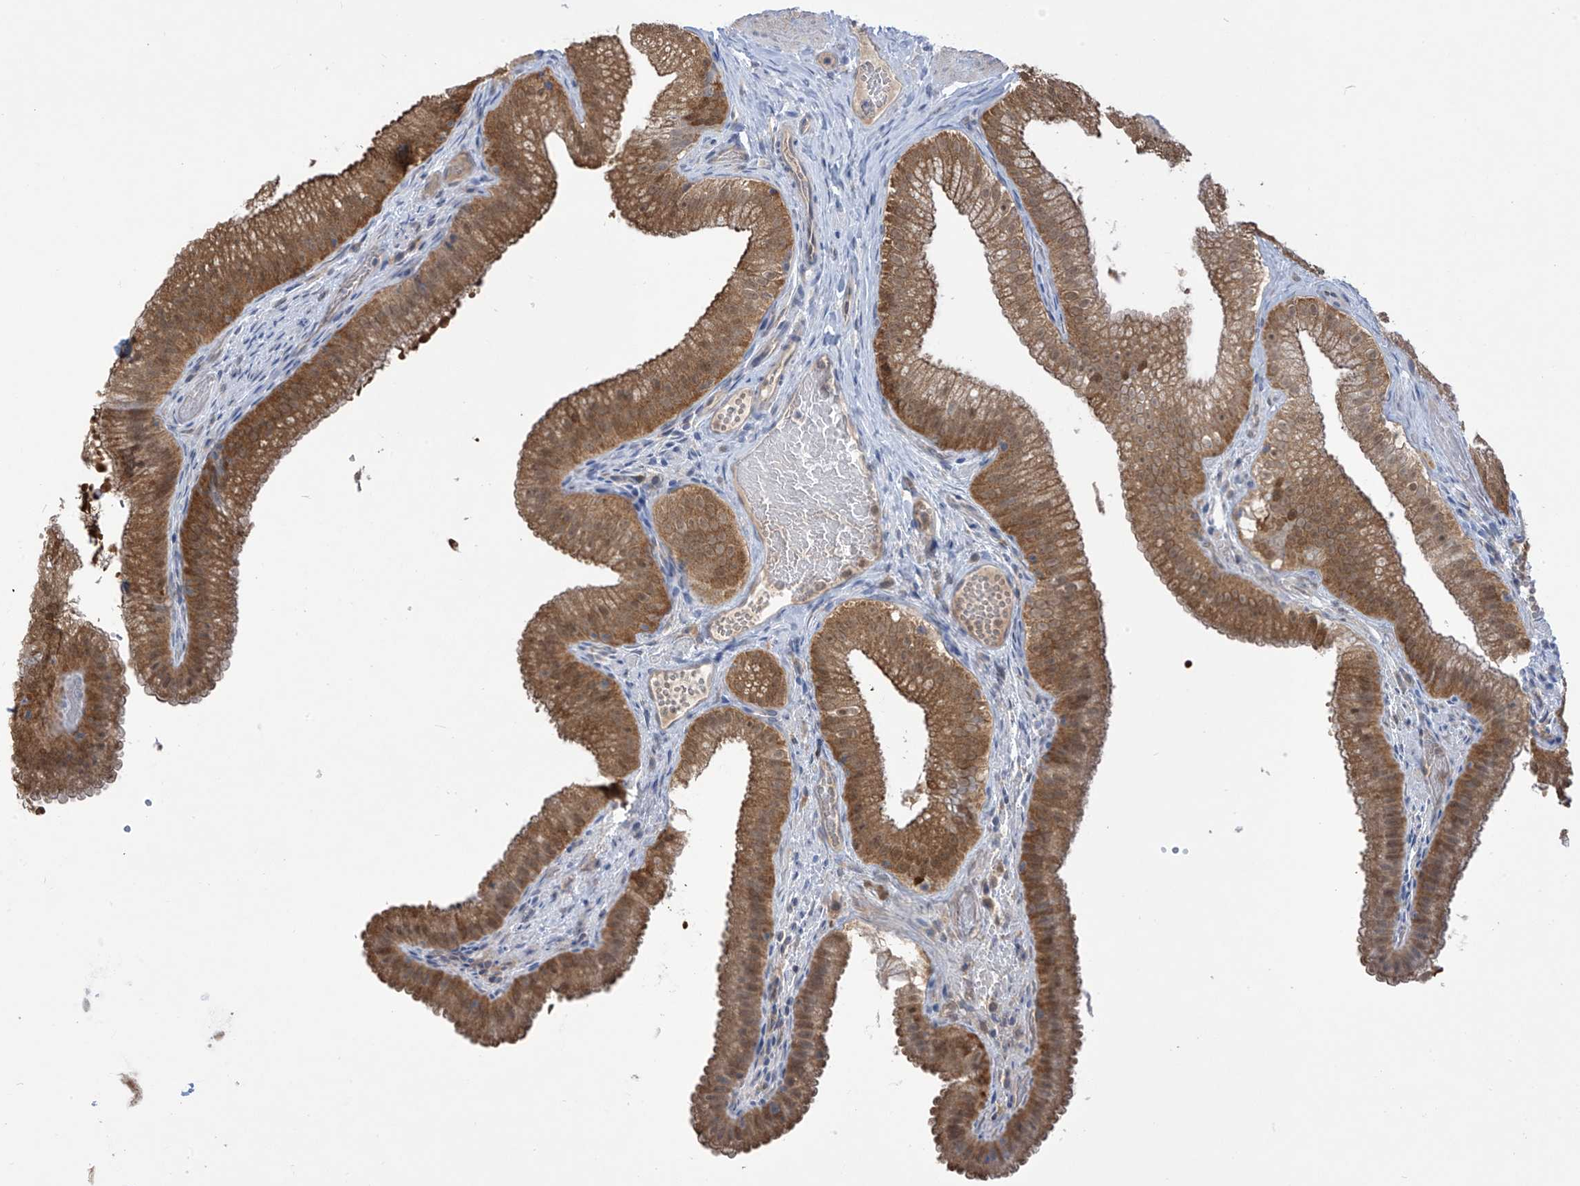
{"staining": {"intensity": "strong", "quantity": ">75%", "location": "cytoplasmic/membranous,nuclear"}, "tissue": "gallbladder", "cell_type": "Glandular cells", "image_type": "normal", "snomed": [{"axis": "morphology", "description": "Normal tissue, NOS"}, {"axis": "topography", "description": "Gallbladder"}], "caption": "Protein expression analysis of benign gallbladder exhibits strong cytoplasmic/membranous,nuclear expression in approximately >75% of glandular cells.", "gene": "IDH1", "patient": {"sex": "female", "age": 30}}